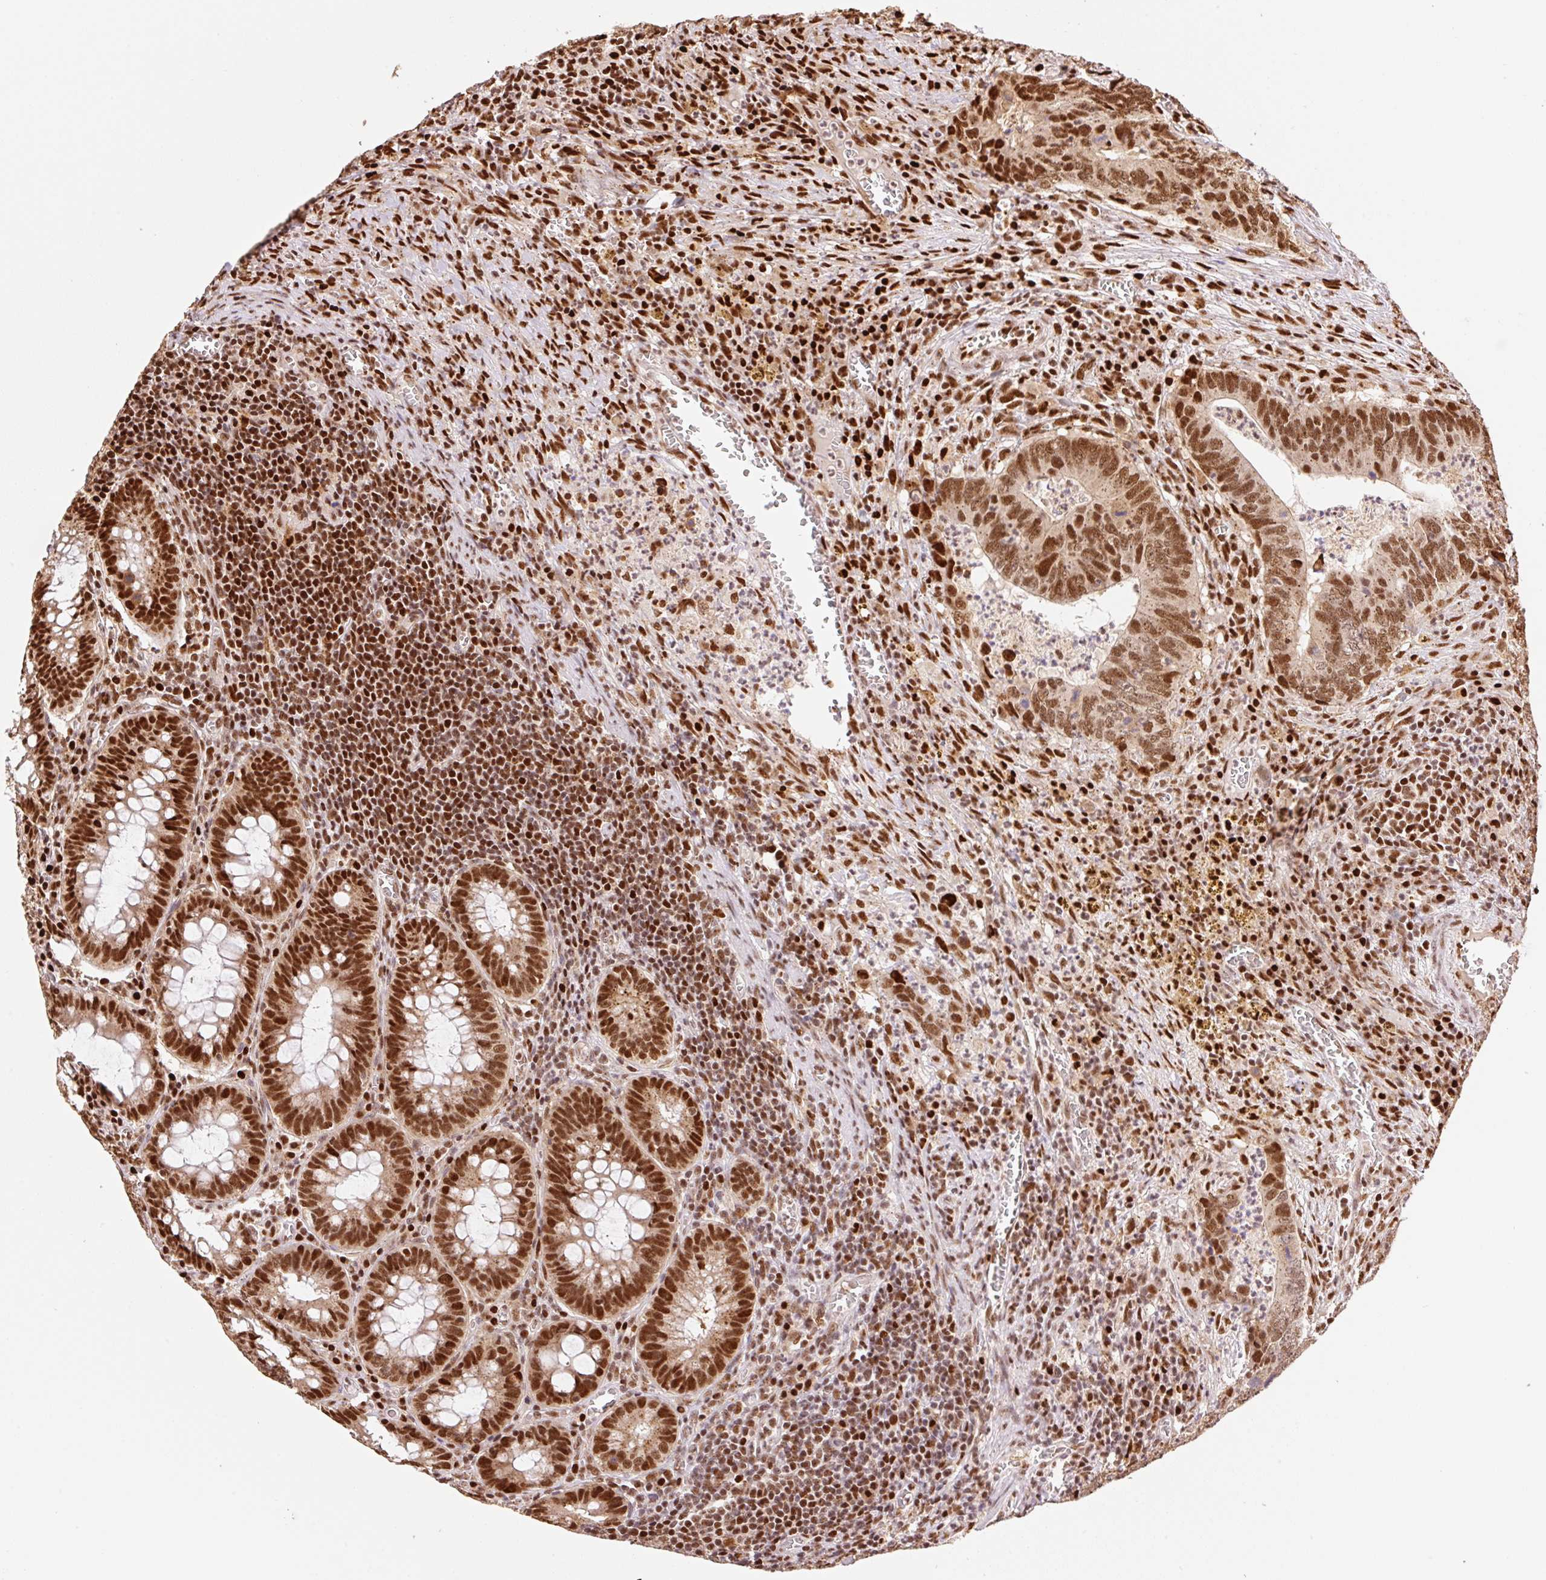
{"staining": {"intensity": "strong", "quantity": ">75%", "location": "nuclear"}, "tissue": "colorectal cancer", "cell_type": "Tumor cells", "image_type": "cancer", "snomed": [{"axis": "morphology", "description": "Adenocarcinoma, NOS"}, {"axis": "topography", "description": "Colon"}], "caption": "An immunohistochemistry image of neoplastic tissue is shown. Protein staining in brown shows strong nuclear positivity in colorectal adenocarcinoma within tumor cells.", "gene": "GPR139", "patient": {"sex": "male", "age": 86}}